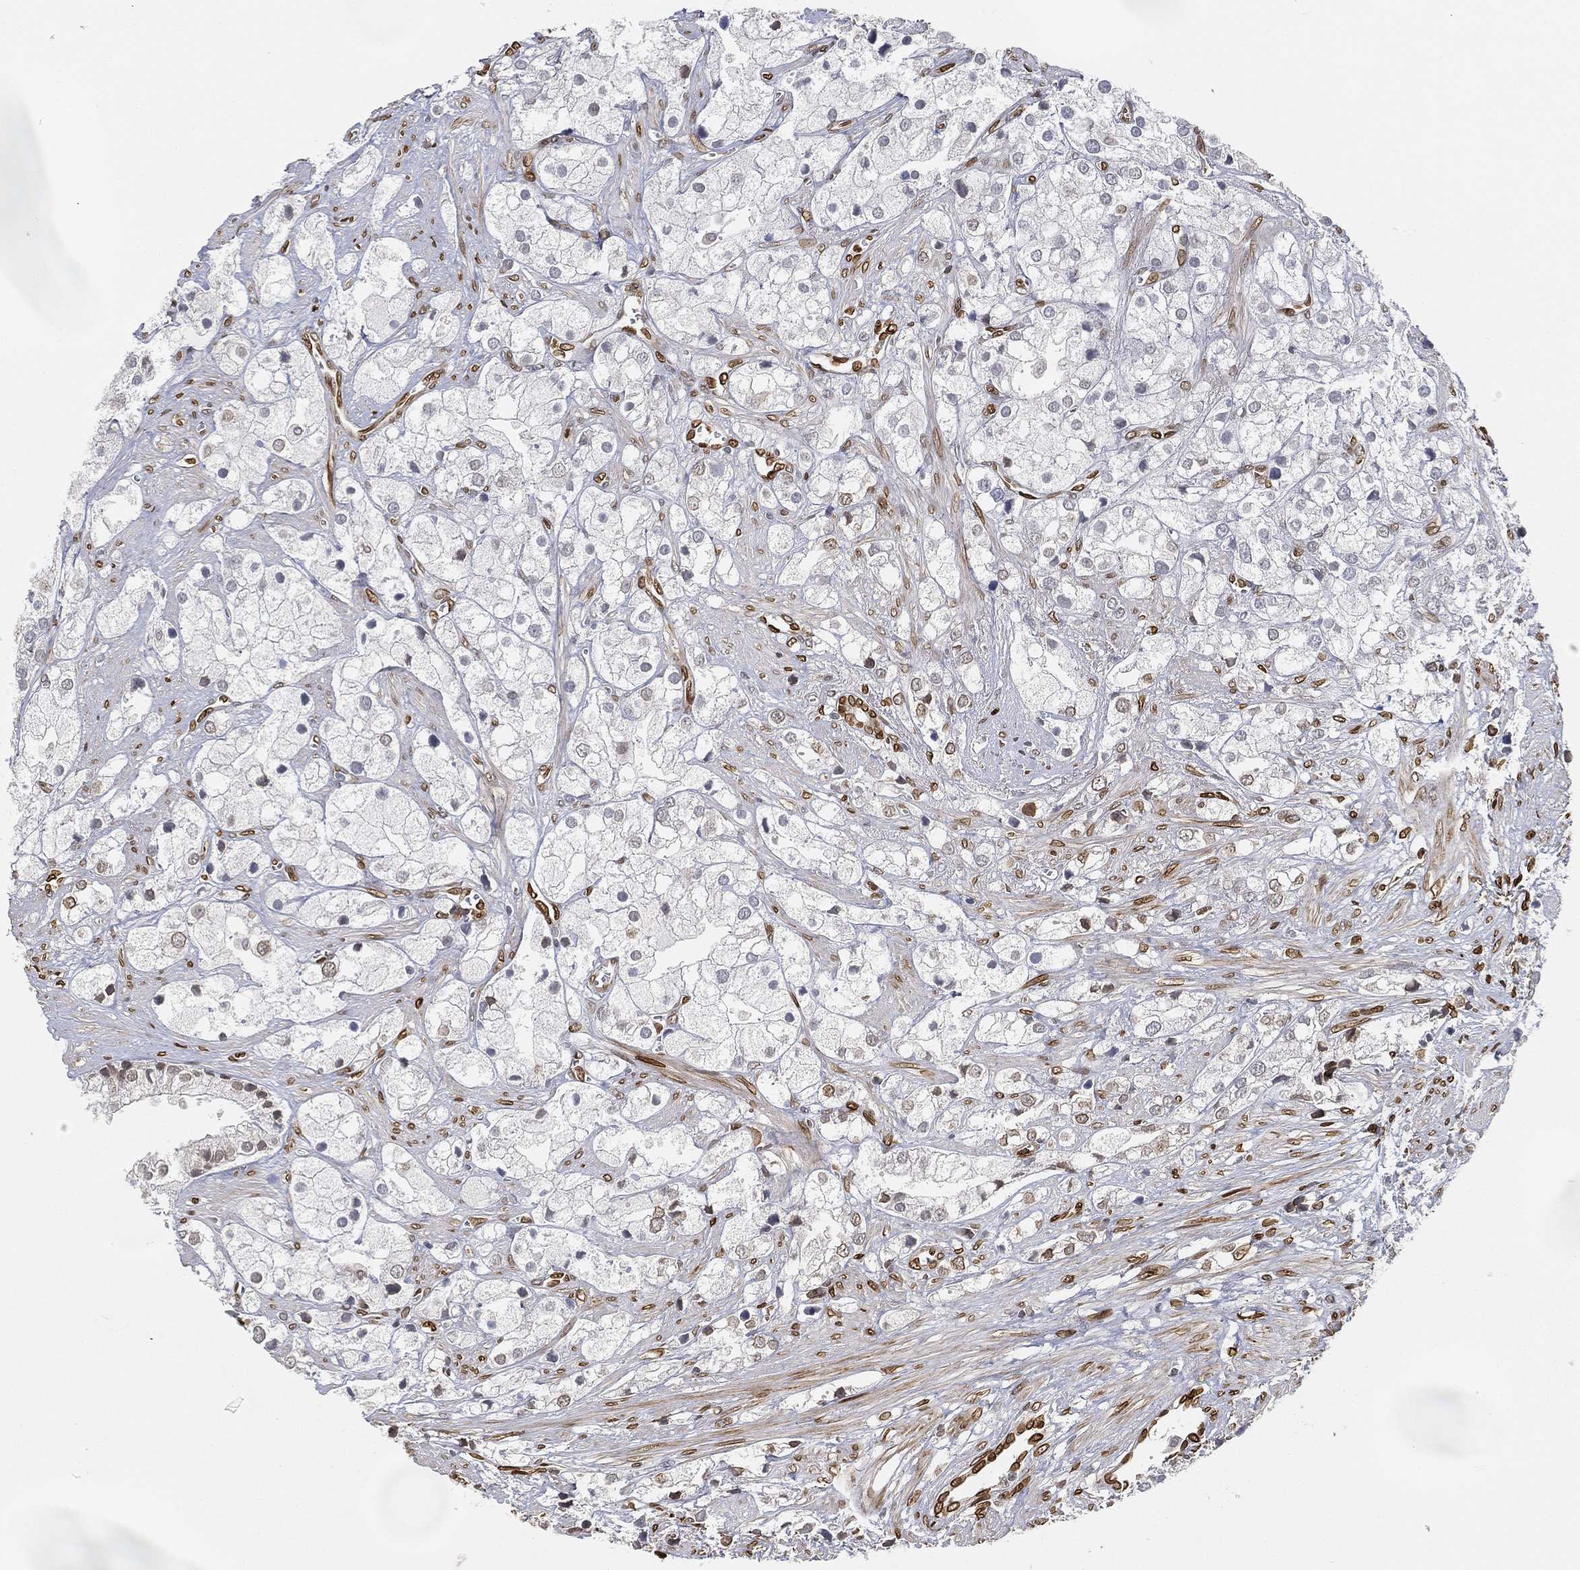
{"staining": {"intensity": "moderate", "quantity": "25%-75%", "location": "nuclear"}, "tissue": "prostate cancer", "cell_type": "Tumor cells", "image_type": "cancer", "snomed": [{"axis": "morphology", "description": "Adenocarcinoma, NOS"}, {"axis": "topography", "description": "Prostate and seminal vesicle, NOS"}, {"axis": "topography", "description": "Prostate"}], "caption": "Prostate adenocarcinoma stained for a protein demonstrates moderate nuclear positivity in tumor cells. (DAB IHC with brightfield microscopy, high magnification).", "gene": "LMNB1", "patient": {"sex": "male", "age": 79}}